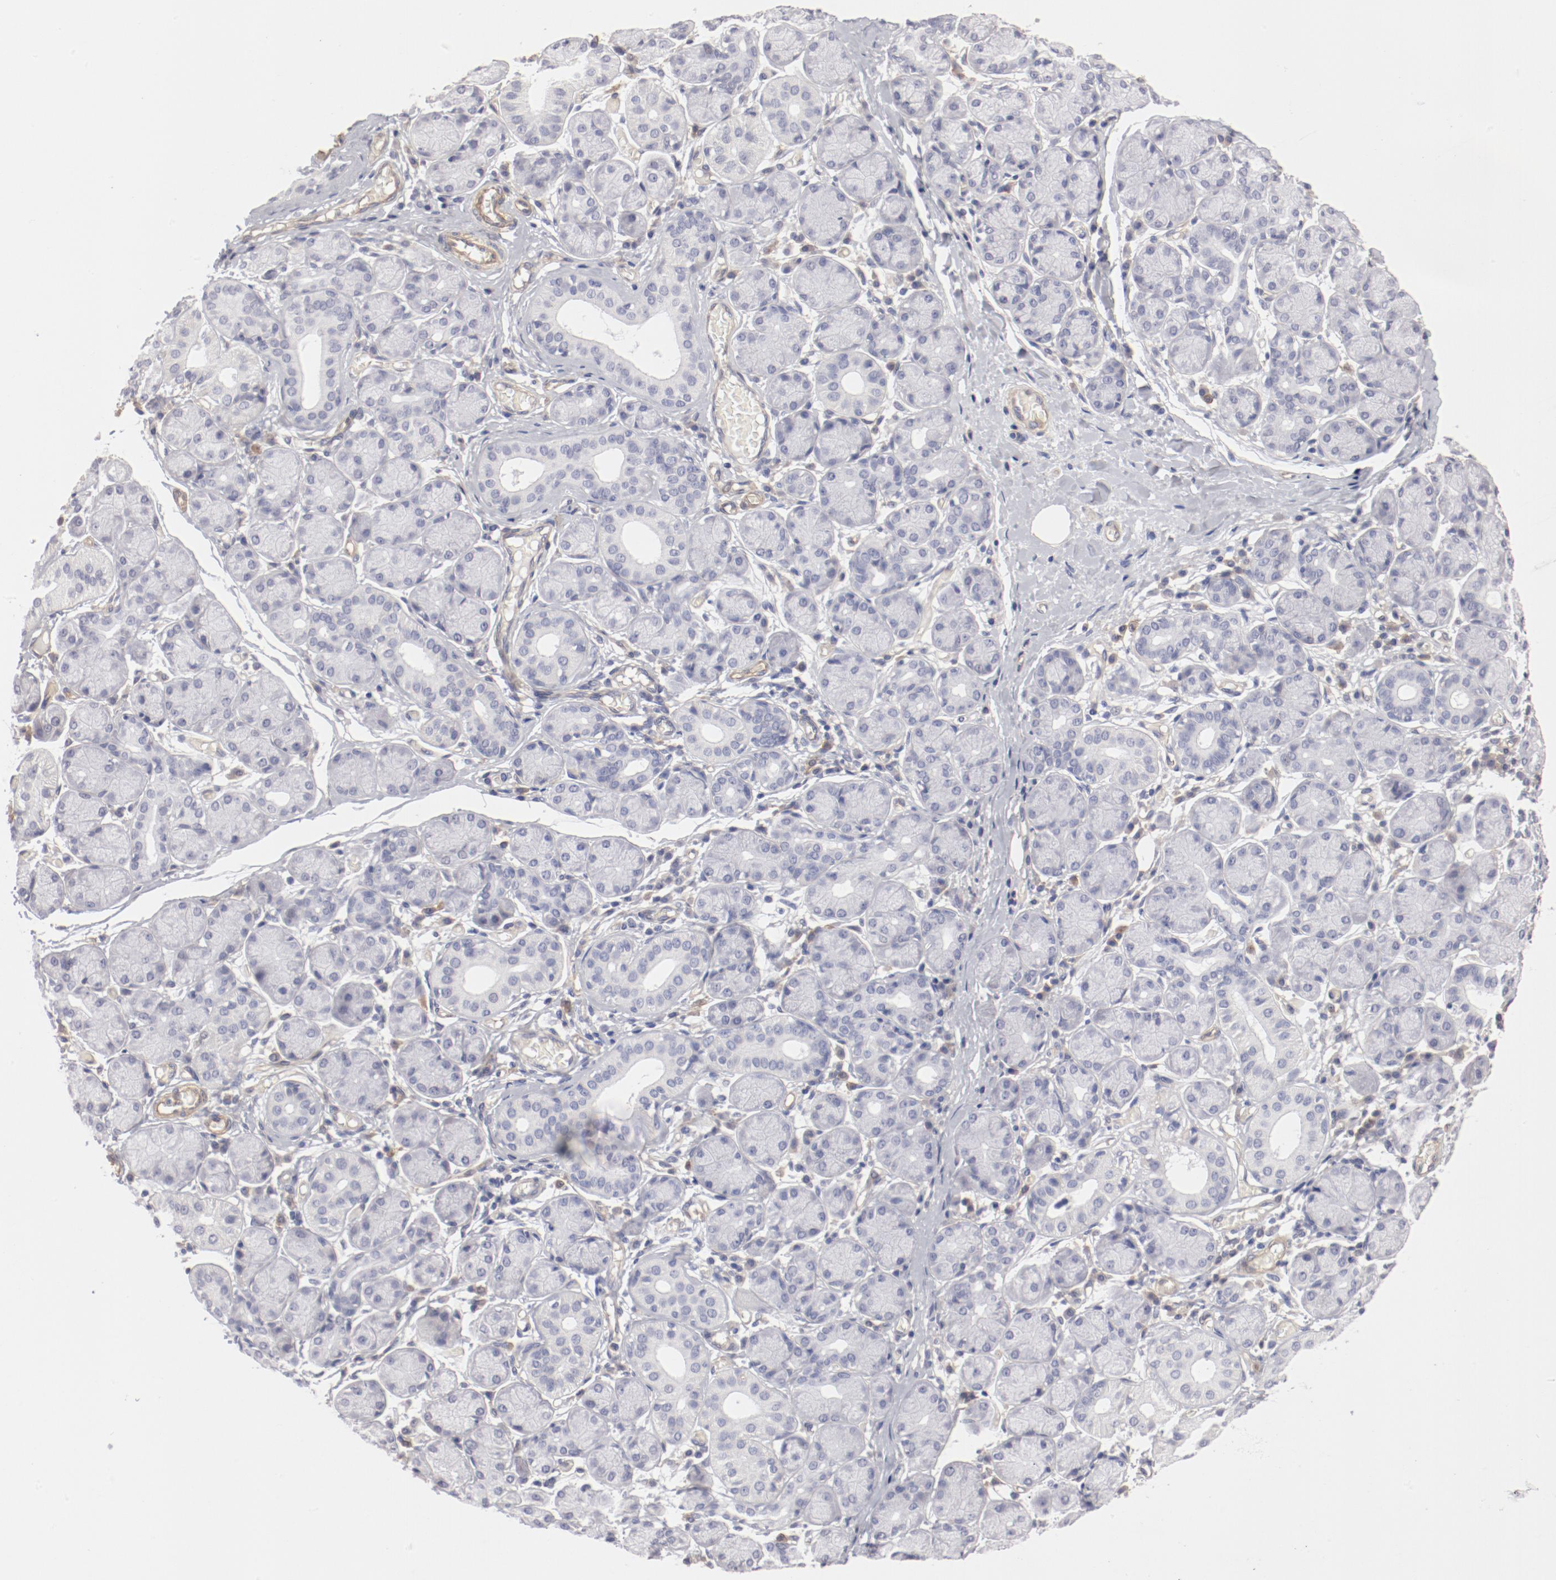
{"staining": {"intensity": "negative", "quantity": "none", "location": "none"}, "tissue": "salivary gland", "cell_type": "Glandular cells", "image_type": "normal", "snomed": [{"axis": "morphology", "description": "Normal tissue, NOS"}, {"axis": "topography", "description": "Salivary gland"}], "caption": "Glandular cells show no significant protein staining in benign salivary gland. (DAB (3,3'-diaminobenzidine) IHC with hematoxylin counter stain).", "gene": "LAX1", "patient": {"sex": "female", "age": 24}}